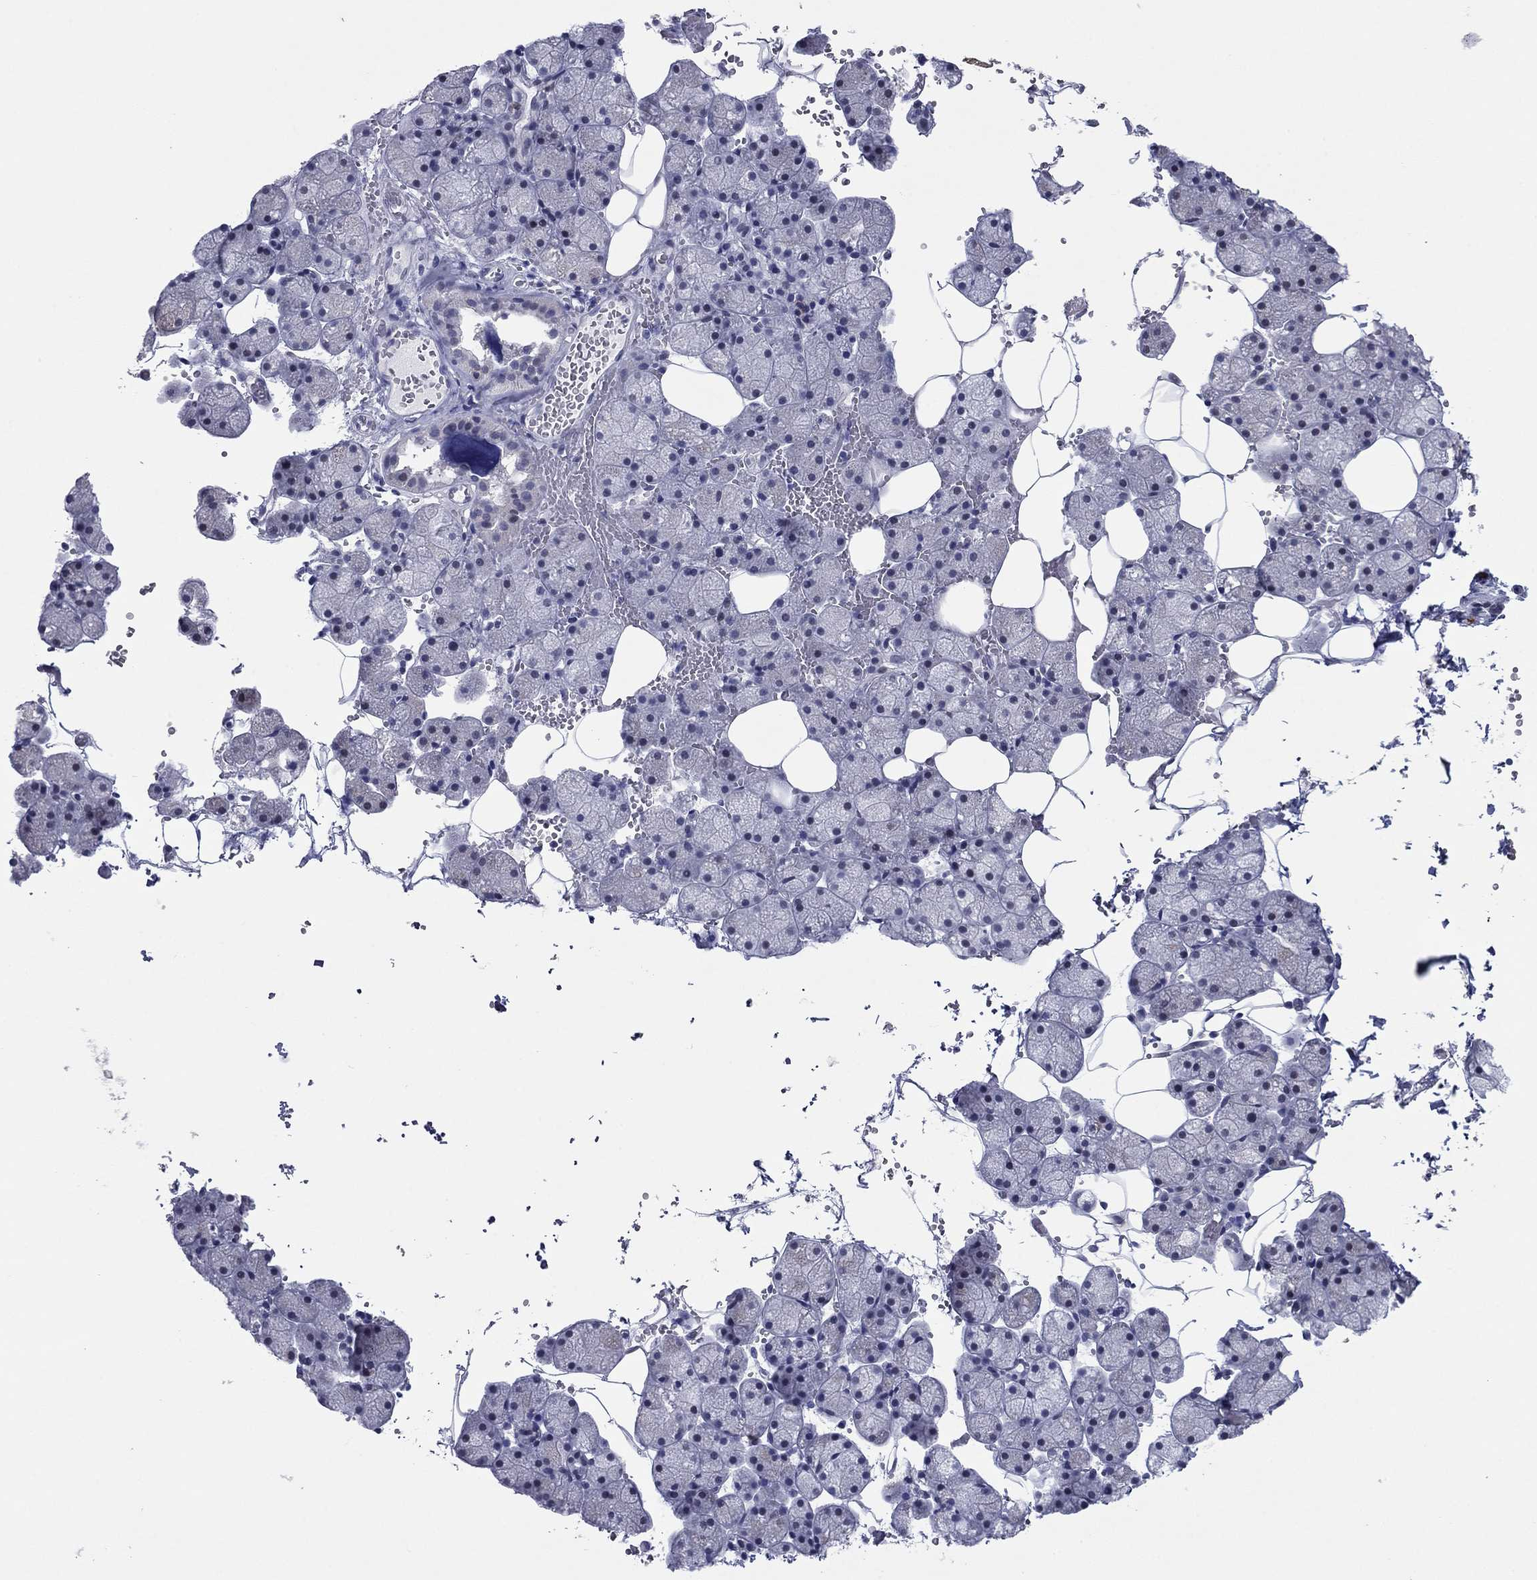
{"staining": {"intensity": "negative", "quantity": "none", "location": "none"}, "tissue": "salivary gland", "cell_type": "Glandular cells", "image_type": "normal", "snomed": [{"axis": "morphology", "description": "Normal tissue, NOS"}, {"axis": "topography", "description": "Salivary gland"}], "caption": "High power microscopy histopathology image of an immunohistochemistry (IHC) image of unremarkable salivary gland, revealing no significant positivity in glandular cells.", "gene": "ITGAE", "patient": {"sex": "male", "age": 38}}